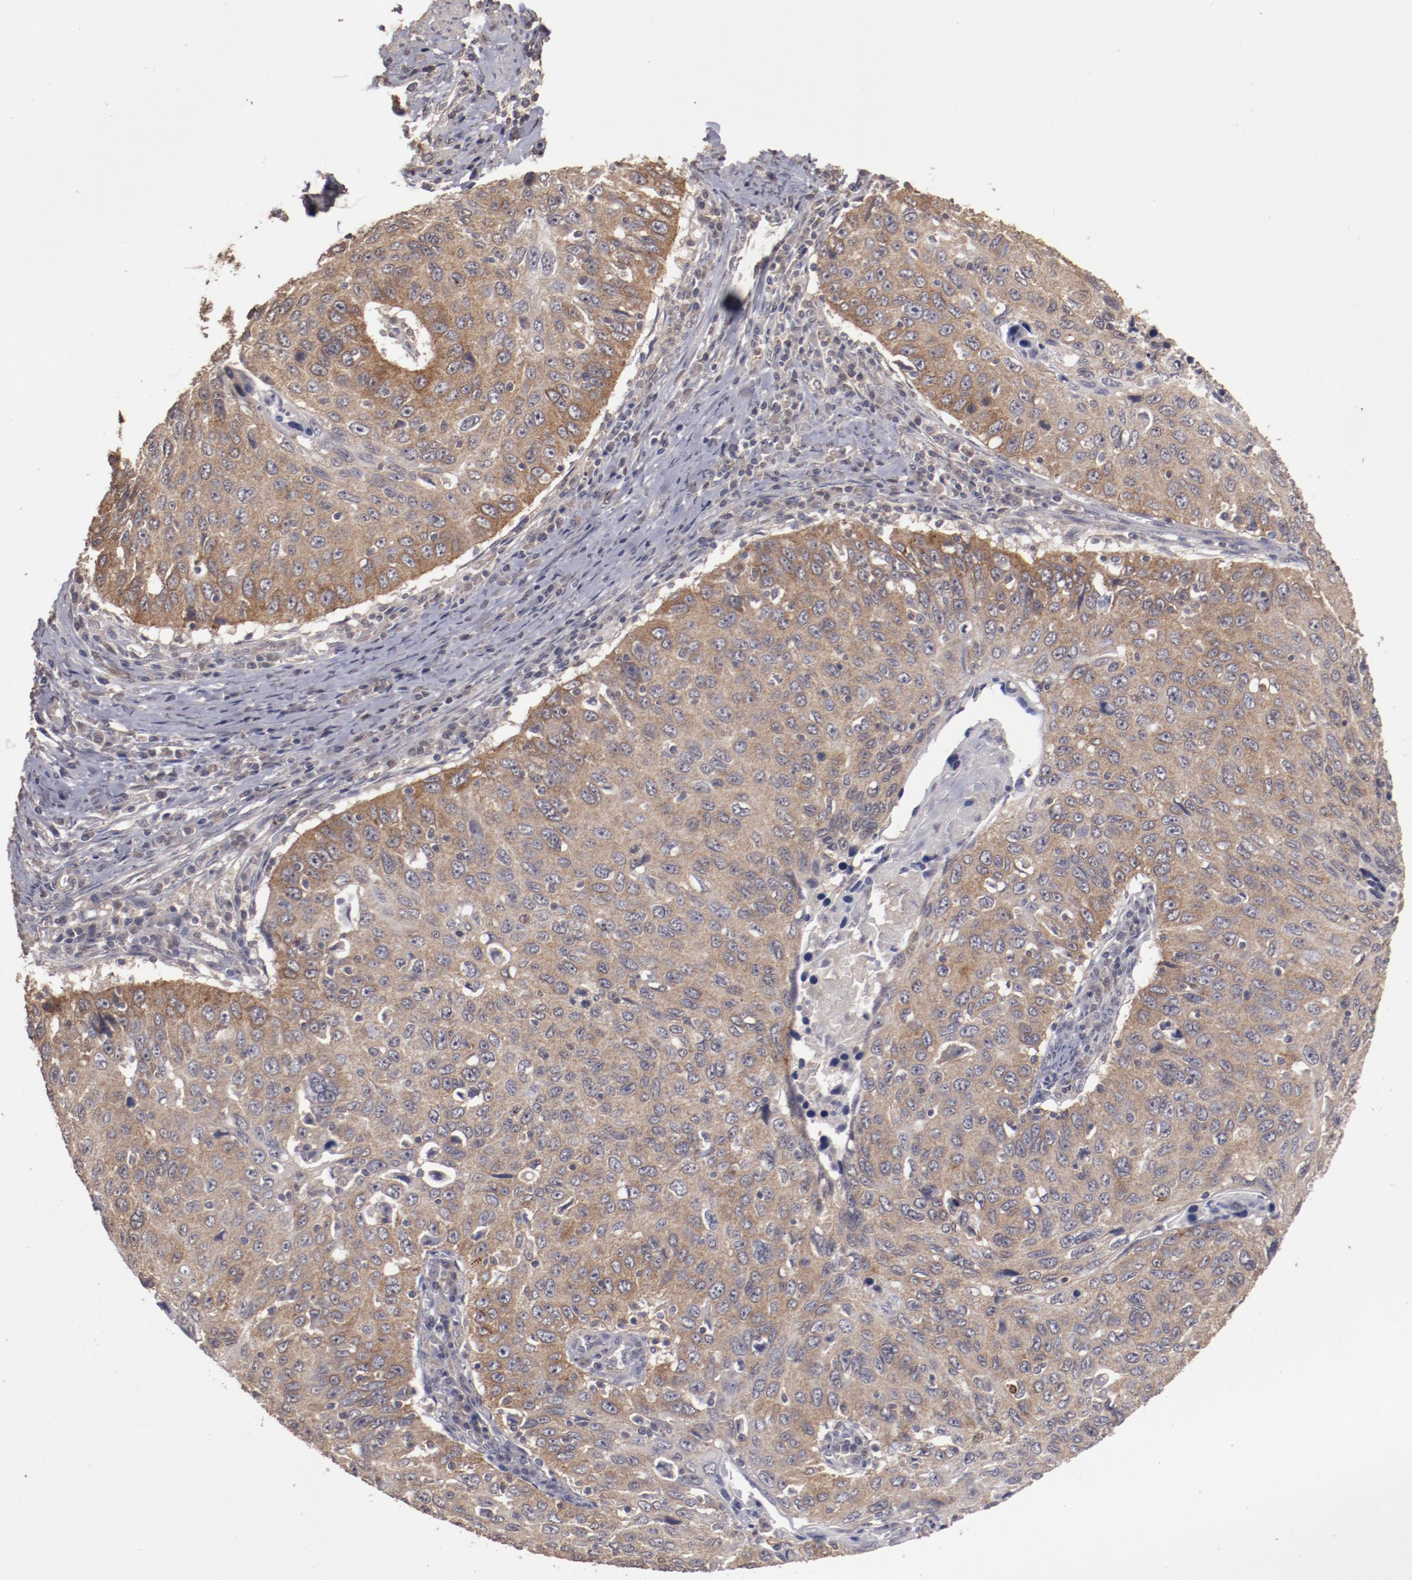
{"staining": {"intensity": "moderate", "quantity": ">75%", "location": "cytoplasmic/membranous"}, "tissue": "cervical cancer", "cell_type": "Tumor cells", "image_type": "cancer", "snomed": [{"axis": "morphology", "description": "Squamous cell carcinoma, NOS"}, {"axis": "topography", "description": "Cervix"}], "caption": "Protein expression analysis of cervical squamous cell carcinoma demonstrates moderate cytoplasmic/membranous expression in approximately >75% of tumor cells.", "gene": "FAT1", "patient": {"sex": "female", "age": 53}}